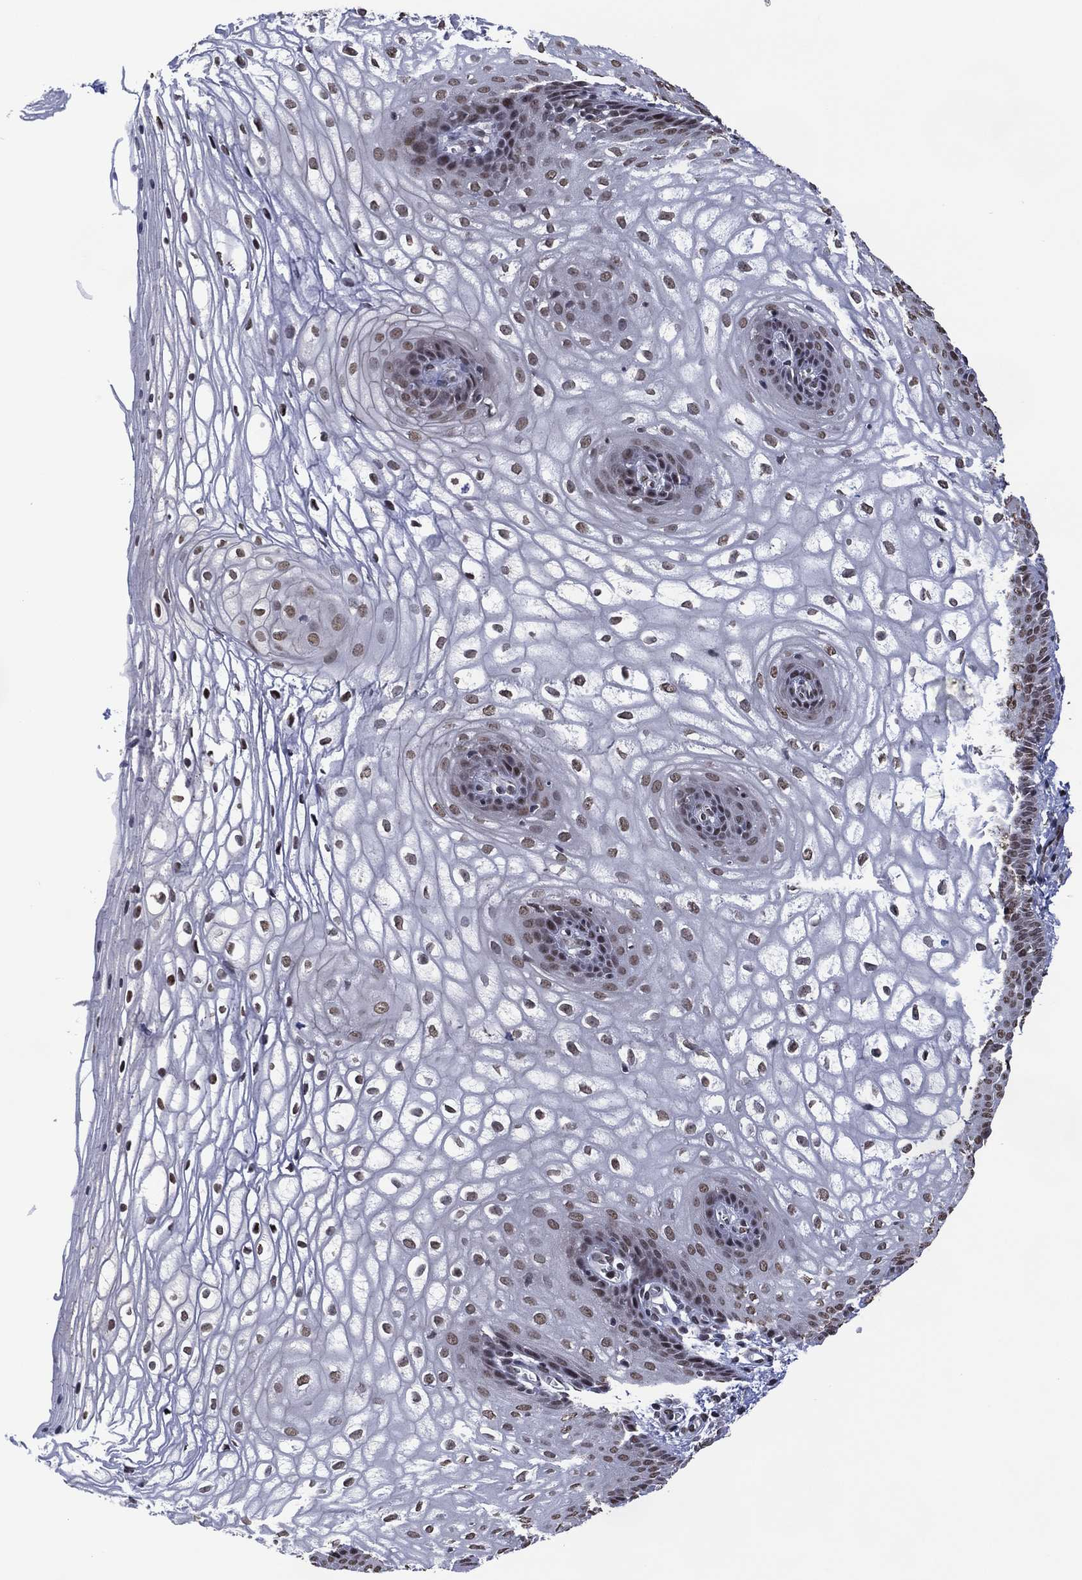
{"staining": {"intensity": "moderate", "quantity": "25%-75%", "location": "nuclear"}, "tissue": "vagina", "cell_type": "Squamous epithelial cells", "image_type": "normal", "snomed": [{"axis": "morphology", "description": "Normal tissue, NOS"}, {"axis": "topography", "description": "Vagina"}], "caption": "High-magnification brightfield microscopy of normal vagina stained with DAB (brown) and counterstained with hematoxylin (blue). squamous epithelial cells exhibit moderate nuclear positivity is identified in approximately25%-75% of cells.", "gene": "EHMT1", "patient": {"sex": "female", "age": 34}}